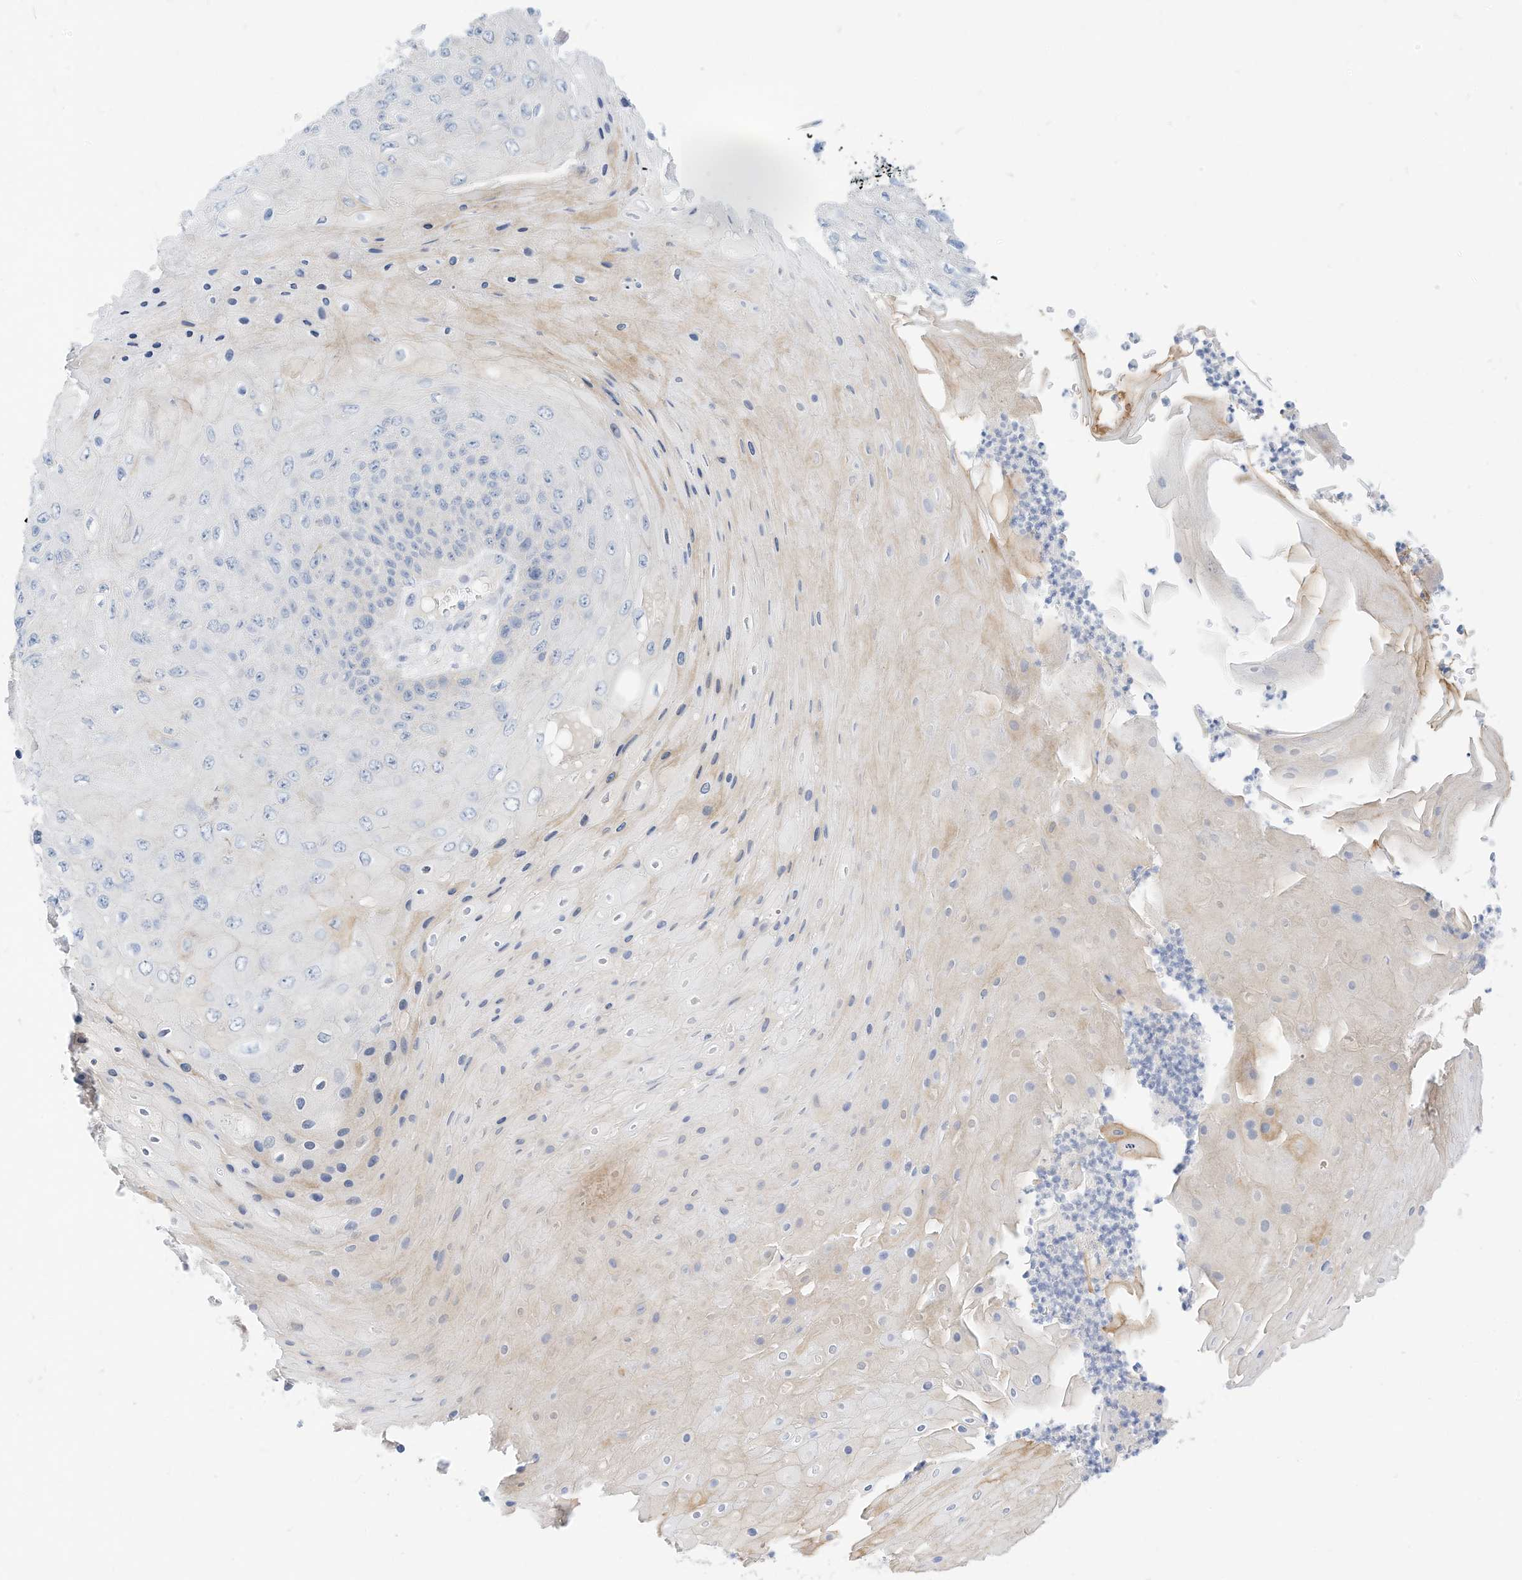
{"staining": {"intensity": "negative", "quantity": "none", "location": "none"}, "tissue": "skin cancer", "cell_type": "Tumor cells", "image_type": "cancer", "snomed": [{"axis": "morphology", "description": "Squamous cell carcinoma, NOS"}, {"axis": "topography", "description": "Skin"}], "caption": "There is no significant staining in tumor cells of skin cancer (squamous cell carcinoma).", "gene": "SPOCD1", "patient": {"sex": "female", "age": 88}}